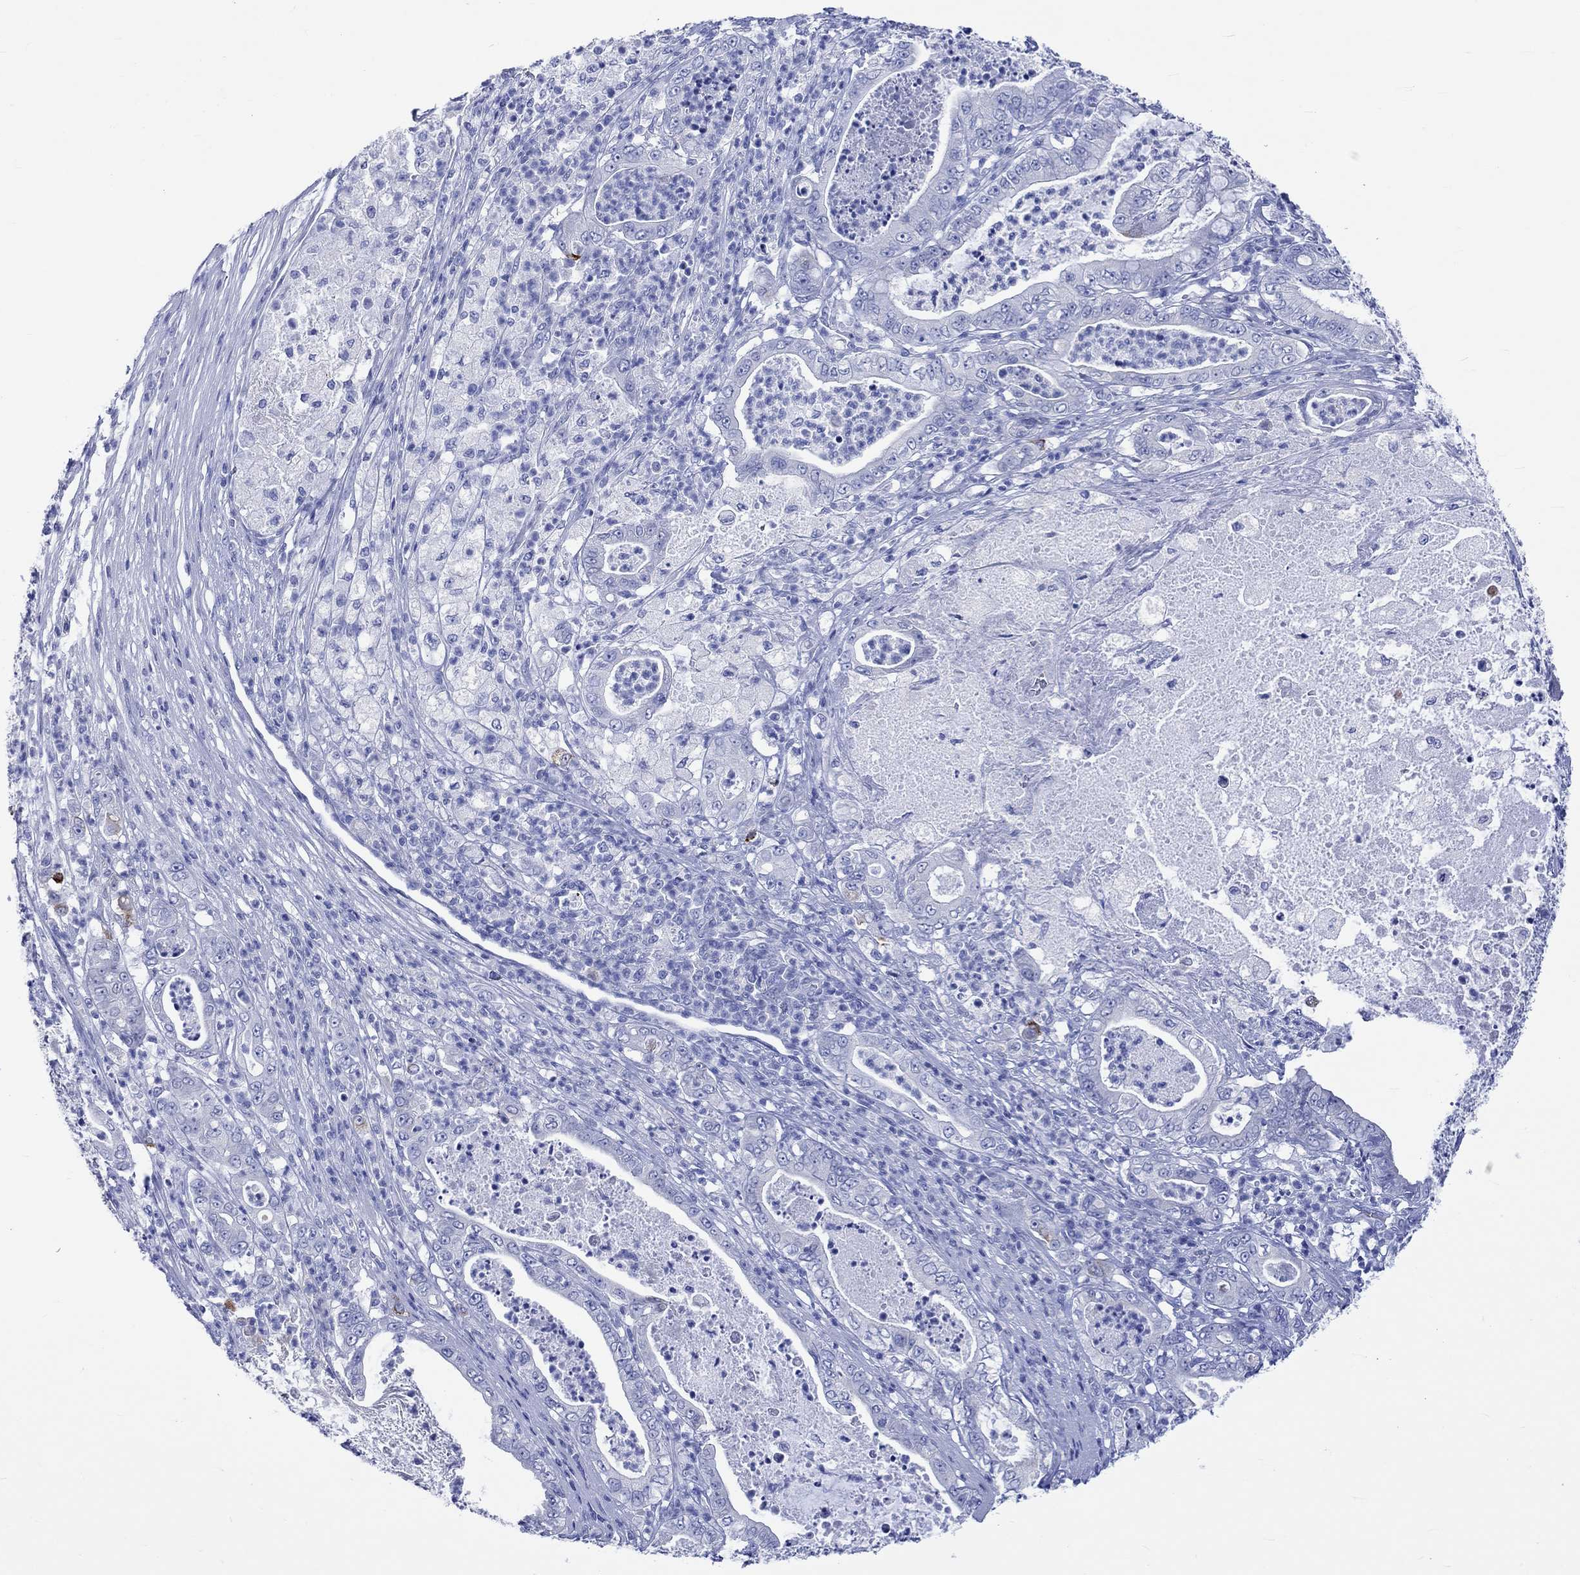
{"staining": {"intensity": "negative", "quantity": "none", "location": "none"}, "tissue": "pancreatic cancer", "cell_type": "Tumor cells", "image_type": "cancer", "snomed": [{"axis": "morphology", "description": "Adenocarcinoma, NOS"}, {"axis": "topography", "description": "Pancreas"}], "caption": "Micrograph shows no significant protein positivity in tumor cells of pancreatic cancer.", "gene": "KLHL33", "patient": {"sex": "male", "age": 71}}